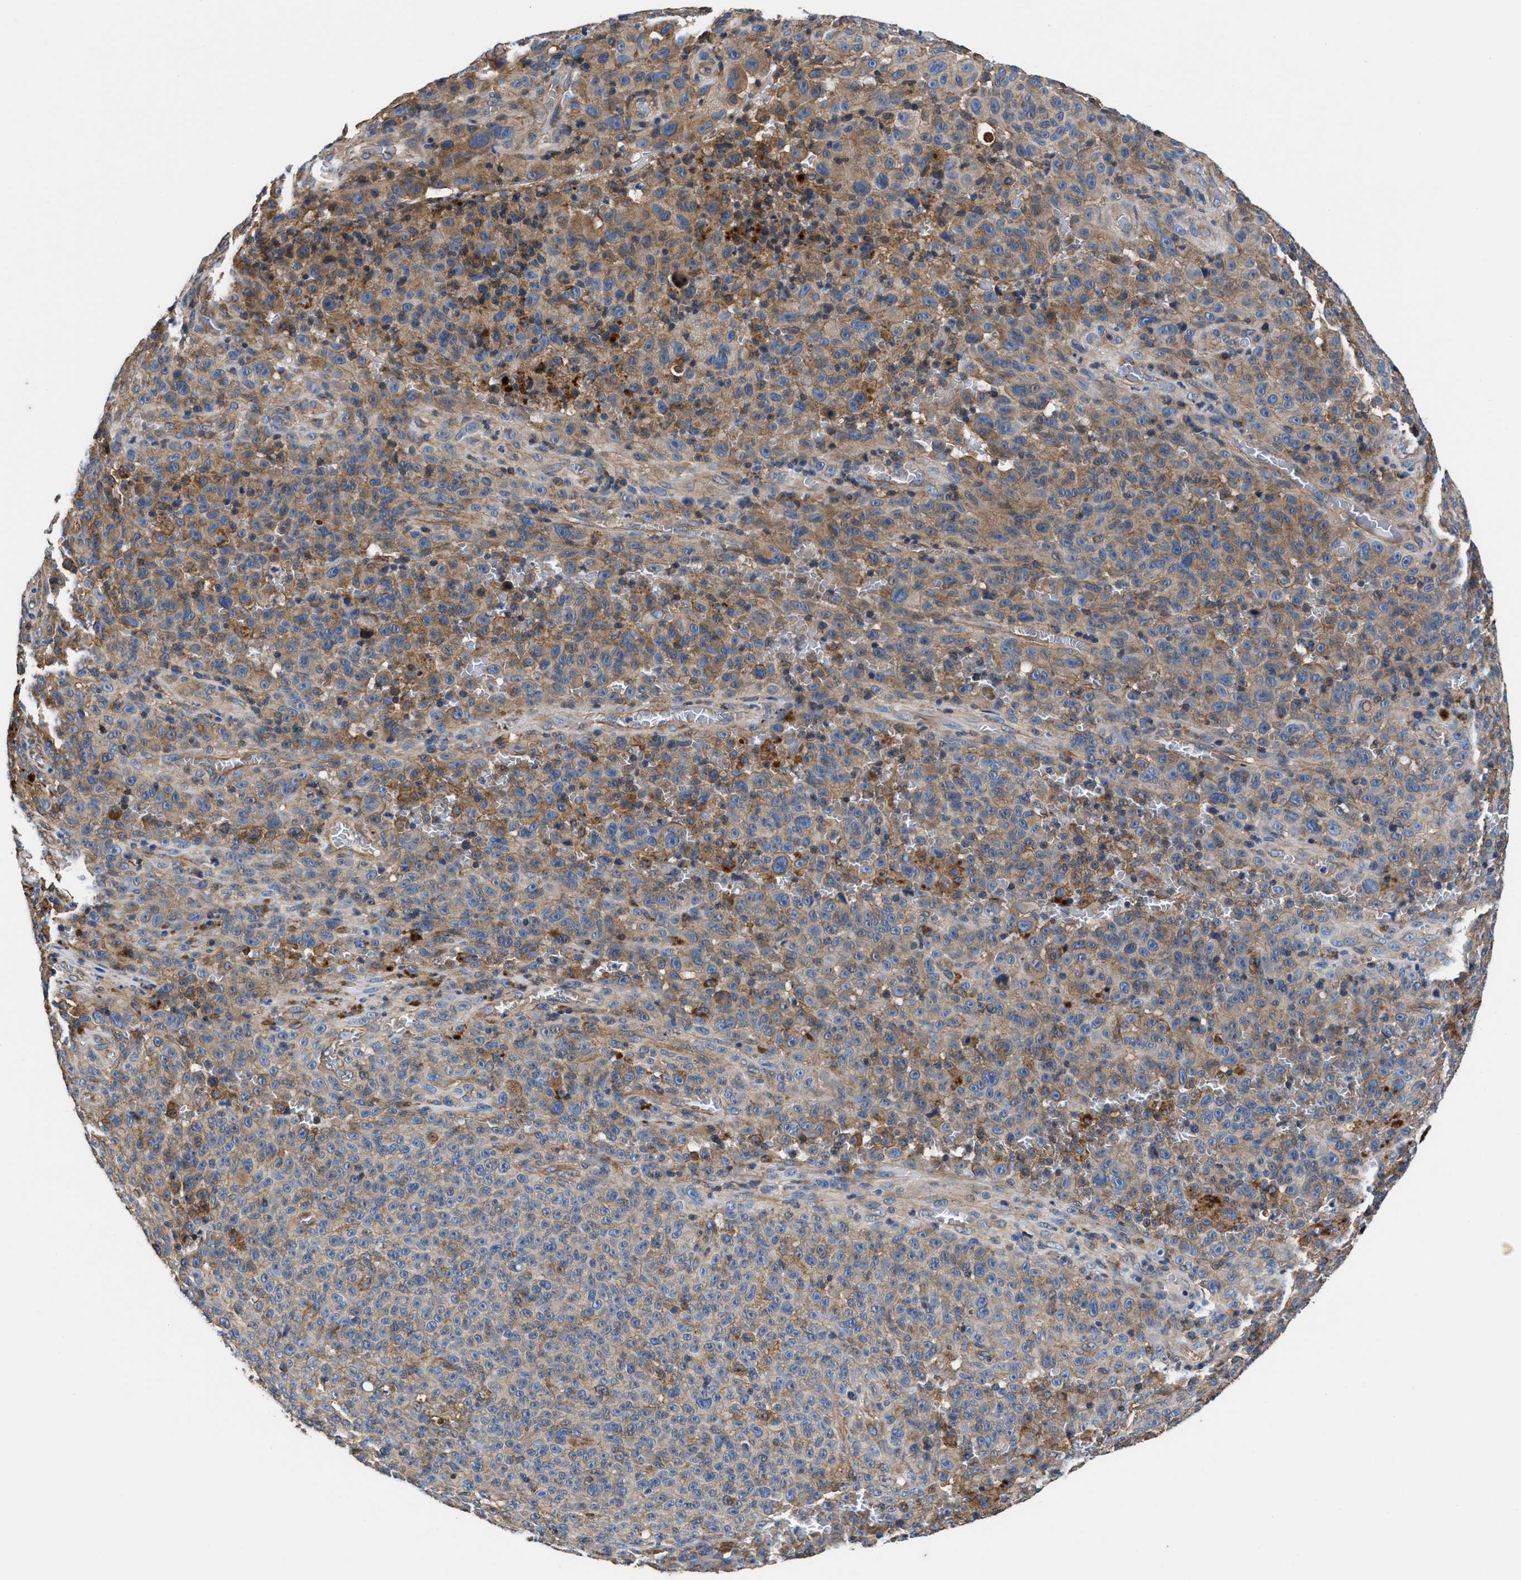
{"staining": {"intensity": "moderate", "quantity": "25%-75%", "location": "cytoplasmic/membranous"}, "tissue": "melanoma", "cell_type": "Tumor cells", "image_type": "cancer", "snomed": [{"axis": "morphology", "description": "Malignant melanoma, NOS"}, {"axis": "topography", "description": "Skin"}], "caption": "An image of human melanoma stained for a protein exhibits moderate cytoplasmic/membranous brown staining in tumor cells.", "gene": "PPP1R9B", "patient": {"sex": "female", "age": 82}}